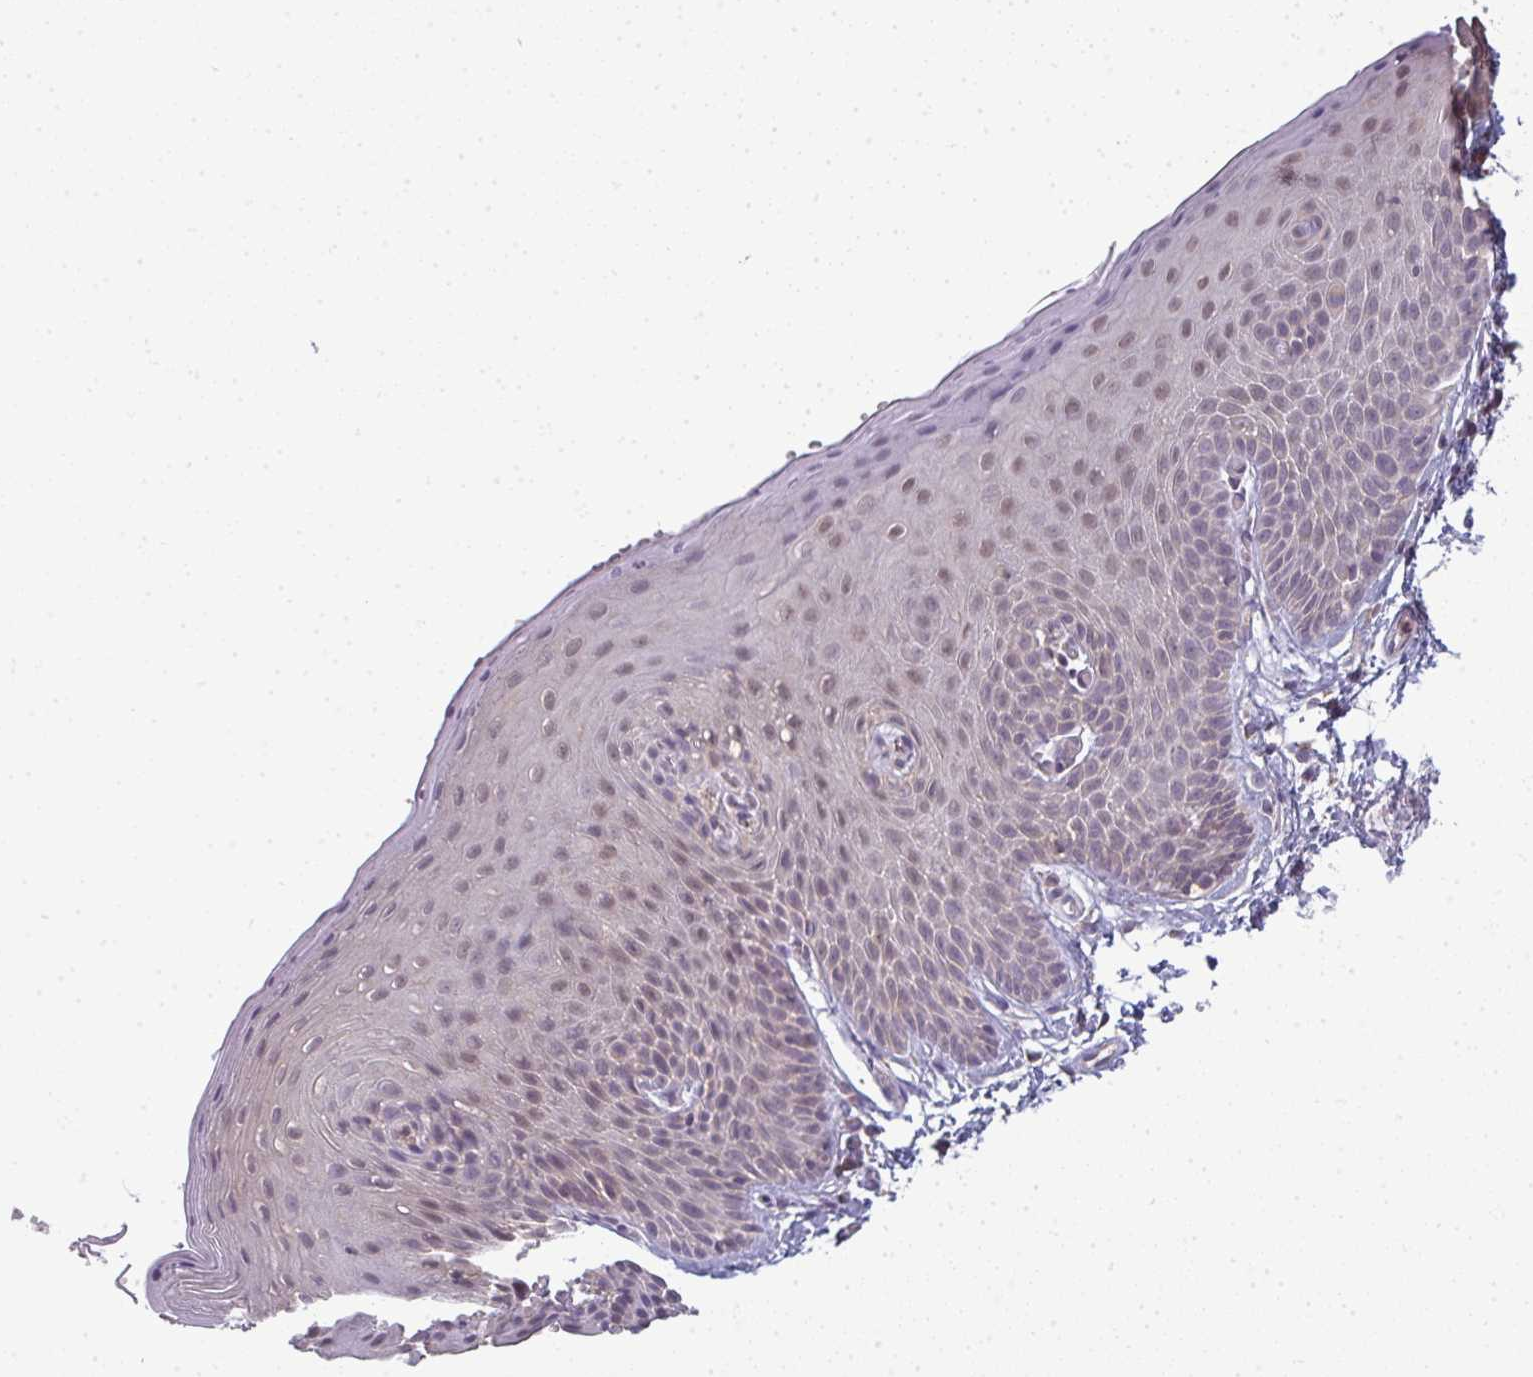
{"staining": {"intensity": "weak", "quantity": "25%-75%", "location": "nuclear"}, "tissue": "skin", "cell_type": "Epidermal cells", "image_type": "normal", "snomed": [{"axis": "morphology", "description": "Normal tissue, NOS"}, {"axis": "morphology", "description": "Hemorrhoids"}, {"axis": "morphology", "description": "Inflammation, NOS"}, {"axis": "topography", "description": "Anal"}], "caption": "A high-resolution micrograph shows IHC staining of normal skin, which shows weak nuclear staining in about 25%-75% of epidermal cells.", "gene": "CXCR1", "patient": {"sex": "male", "age": 60}}